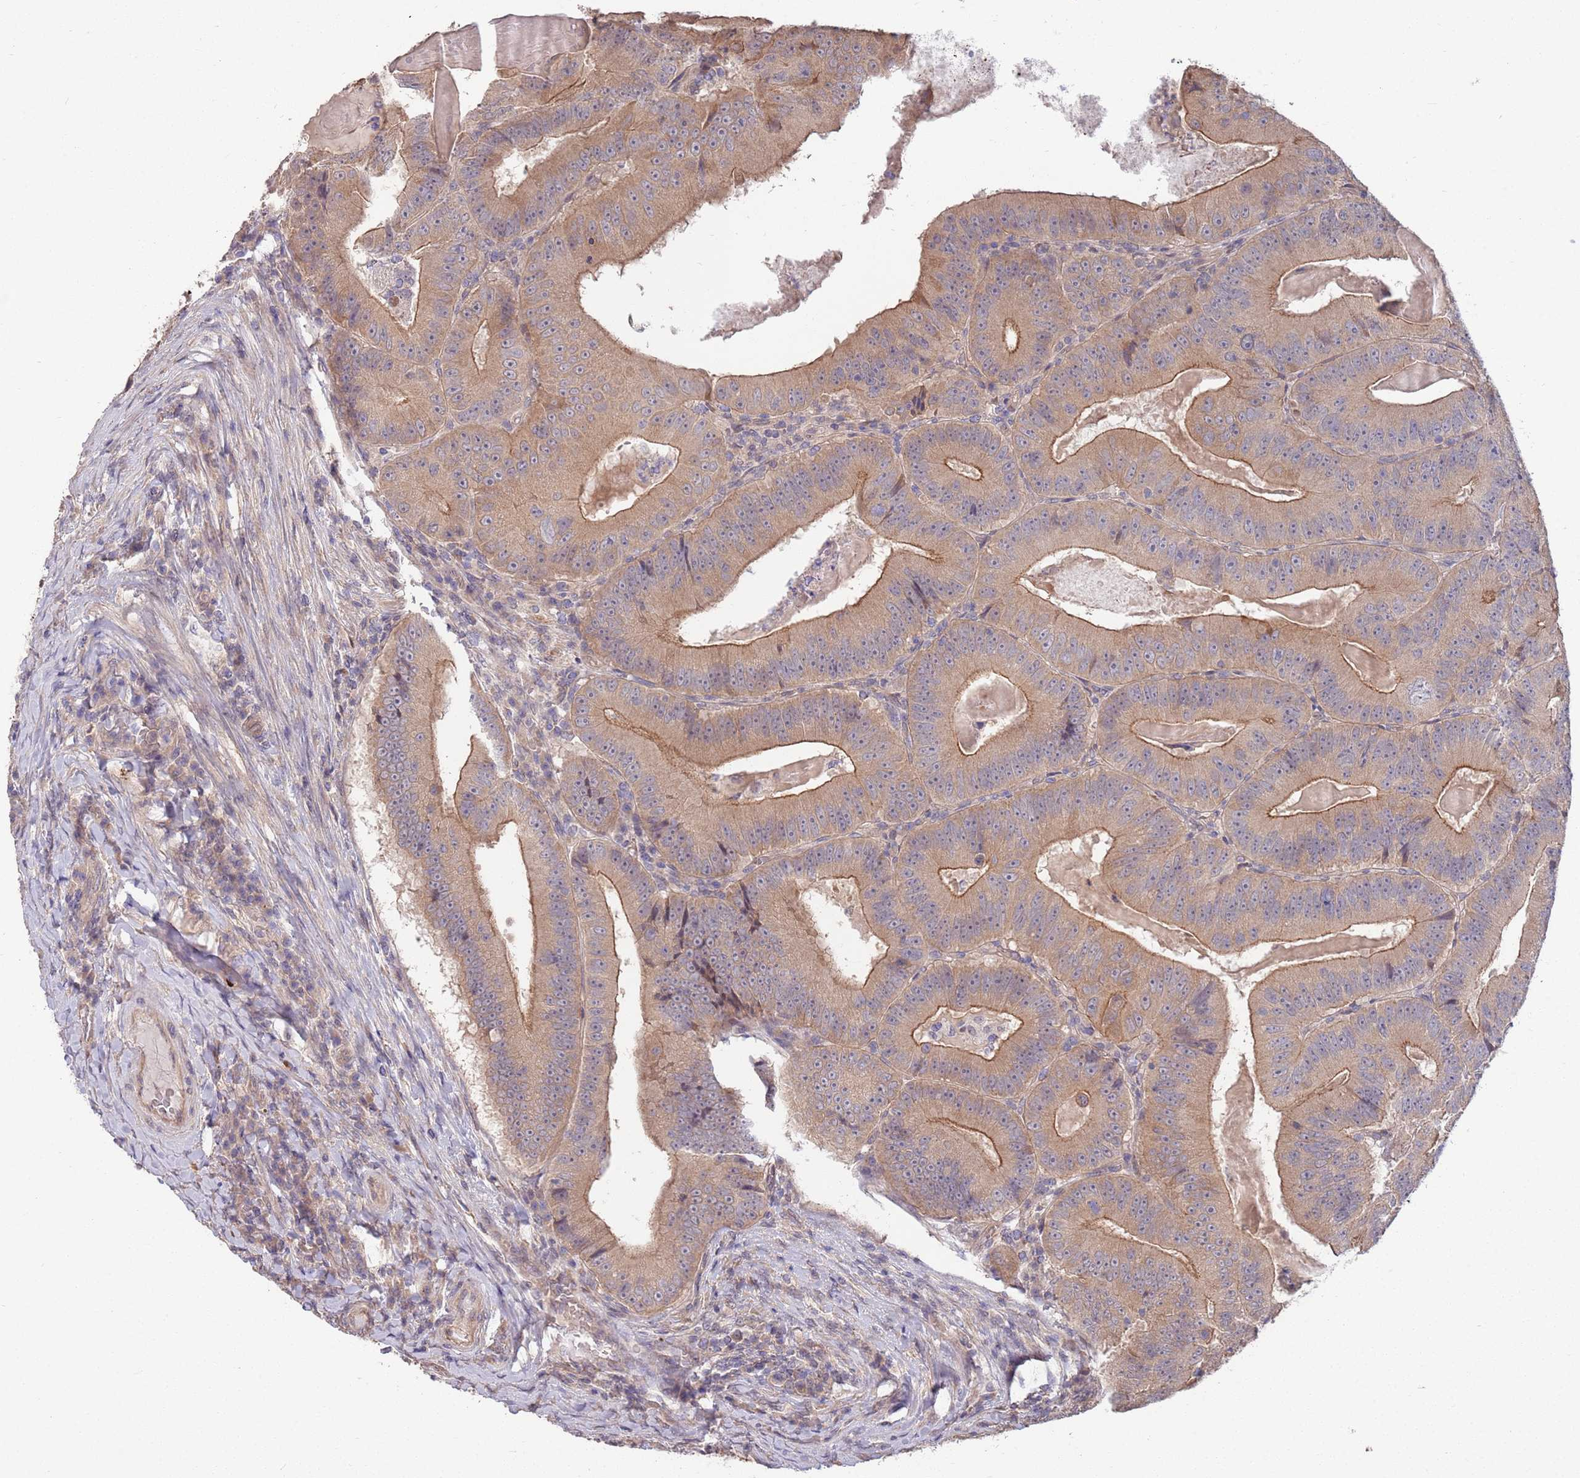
{"staining": {"intensity": "moderate", "quantity": ">75%", "location": "cytoplasmic/membranous"}, "tissue": "colorectal cancer", "cell_type": "Tumor cells", "image_type": "cancer", "snomed": [{"axis": "morphology", "description": "Adenocarcinoma, NOS"}, {"axis": "topography", "description": "Colon"}], "caption": "Colorectal cancer (adenocarcinoma) tissue displays moderate cytoplasmic/membranous staining in about >75% of tumor cells, visualized by immunohistochemistry.", "gene": "MARVELD2", "patient": {"sex": "female", "age": 86}}